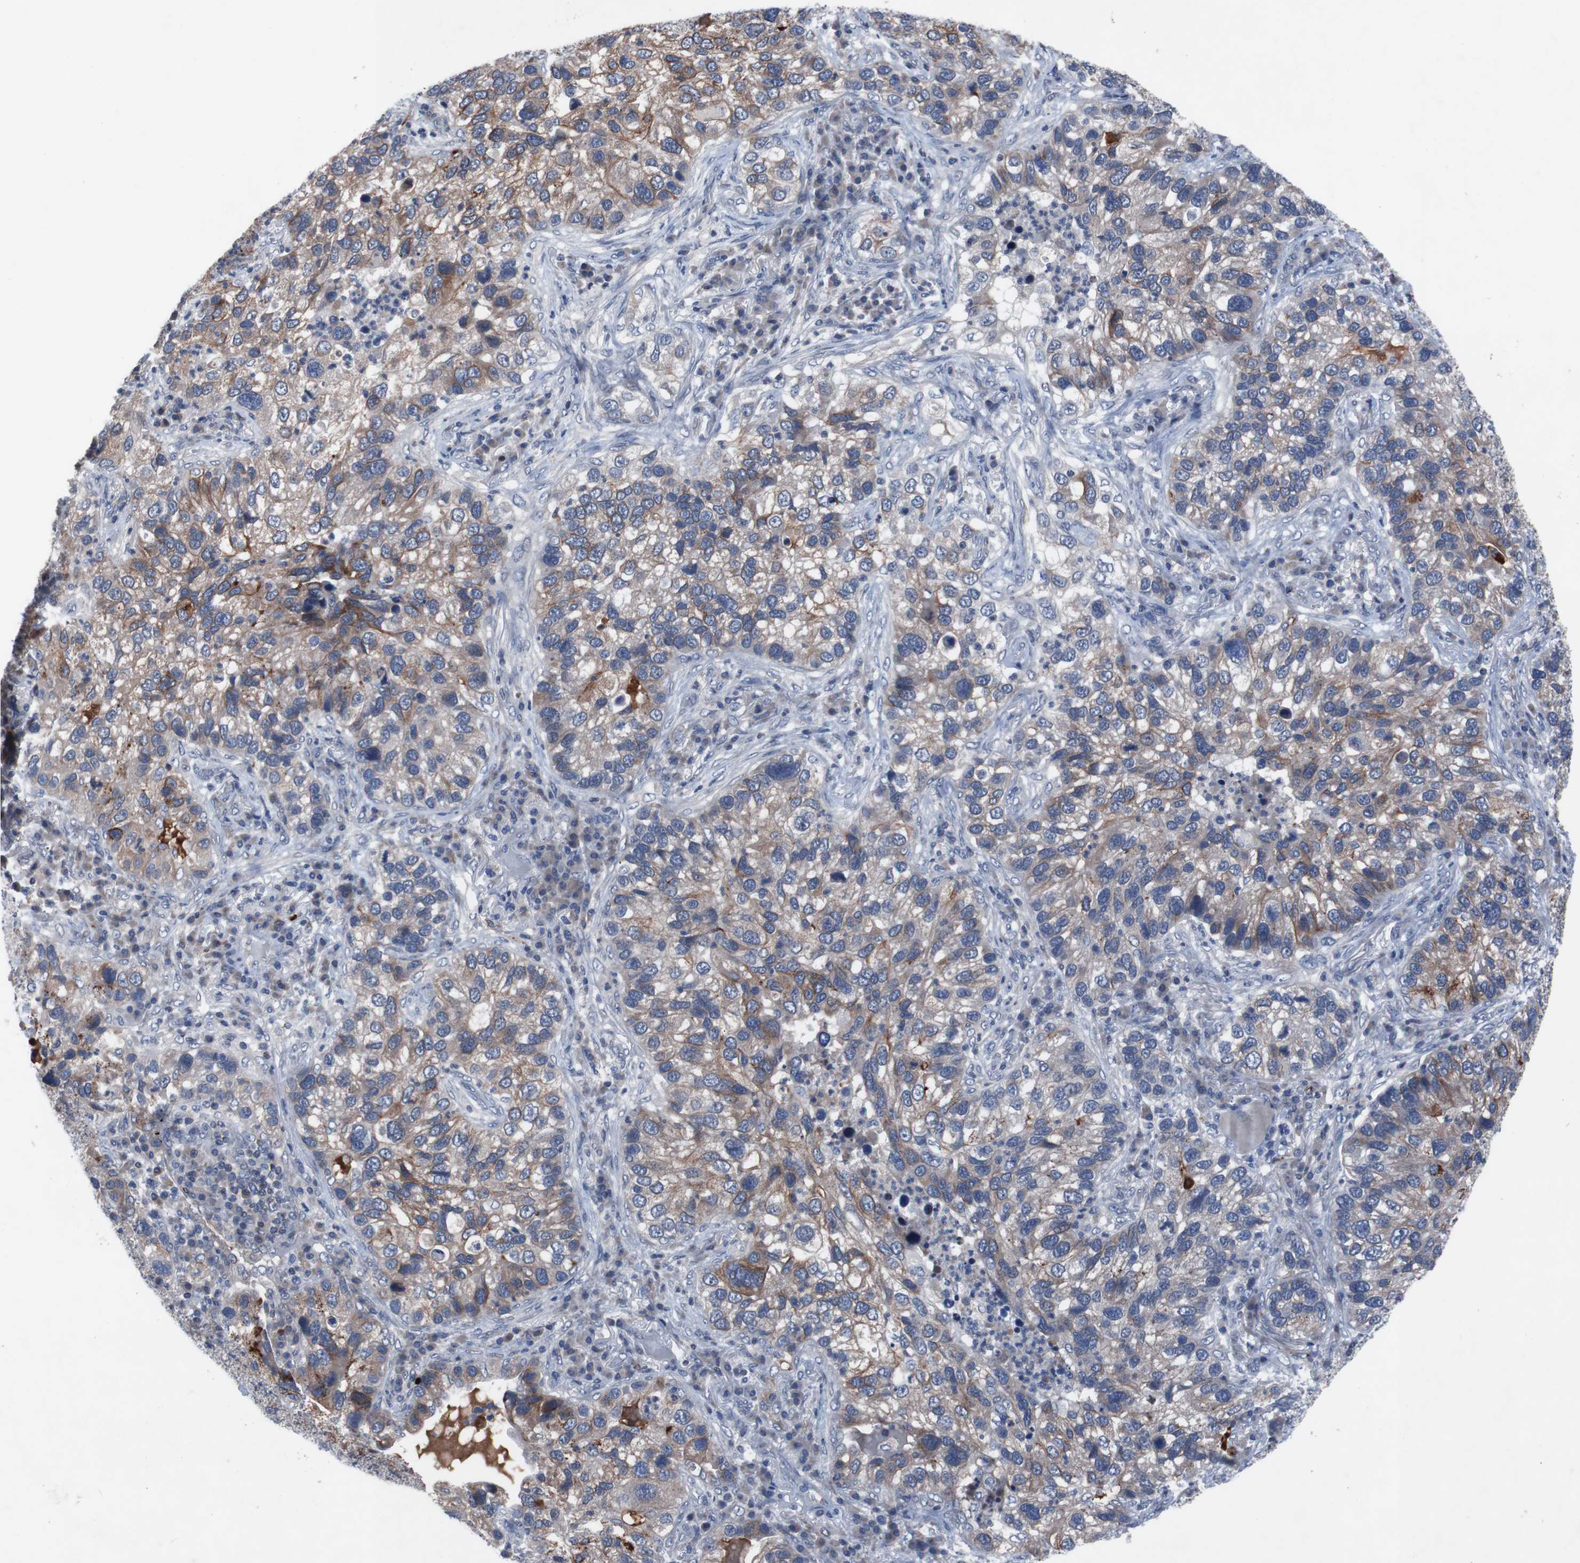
{"staining": {"intensity": "moderate", "quantity": "<25%", "location": "cytoplasmic/membranous"}, "tissue": "lung cancer", "cell_type": "Tumor cells", "image_type": "cancer", "snomed": [{"axis": "morphology", "description": "Normal tissue, NOS"}, {"axis": "morphology", "description": "Adenocarcinoma, NOS"}, {"axis": "topography", "description": "Bronchus"}, {"axis": "topography", "description": "Lung"}], "caption": "The micrograph displays a brown stain indicating the presence of a protein in the cytoplasmic/membranous of tumor cells in lung cancer. The staining is performed using DAB (3,3'-diaminobenzidine) brown chromogen to label protein expression. The nuclei are counter-stained blue using hematoxylin.", "gene": "MUTYH", "patient": {"sex": "male", "age": 54}}